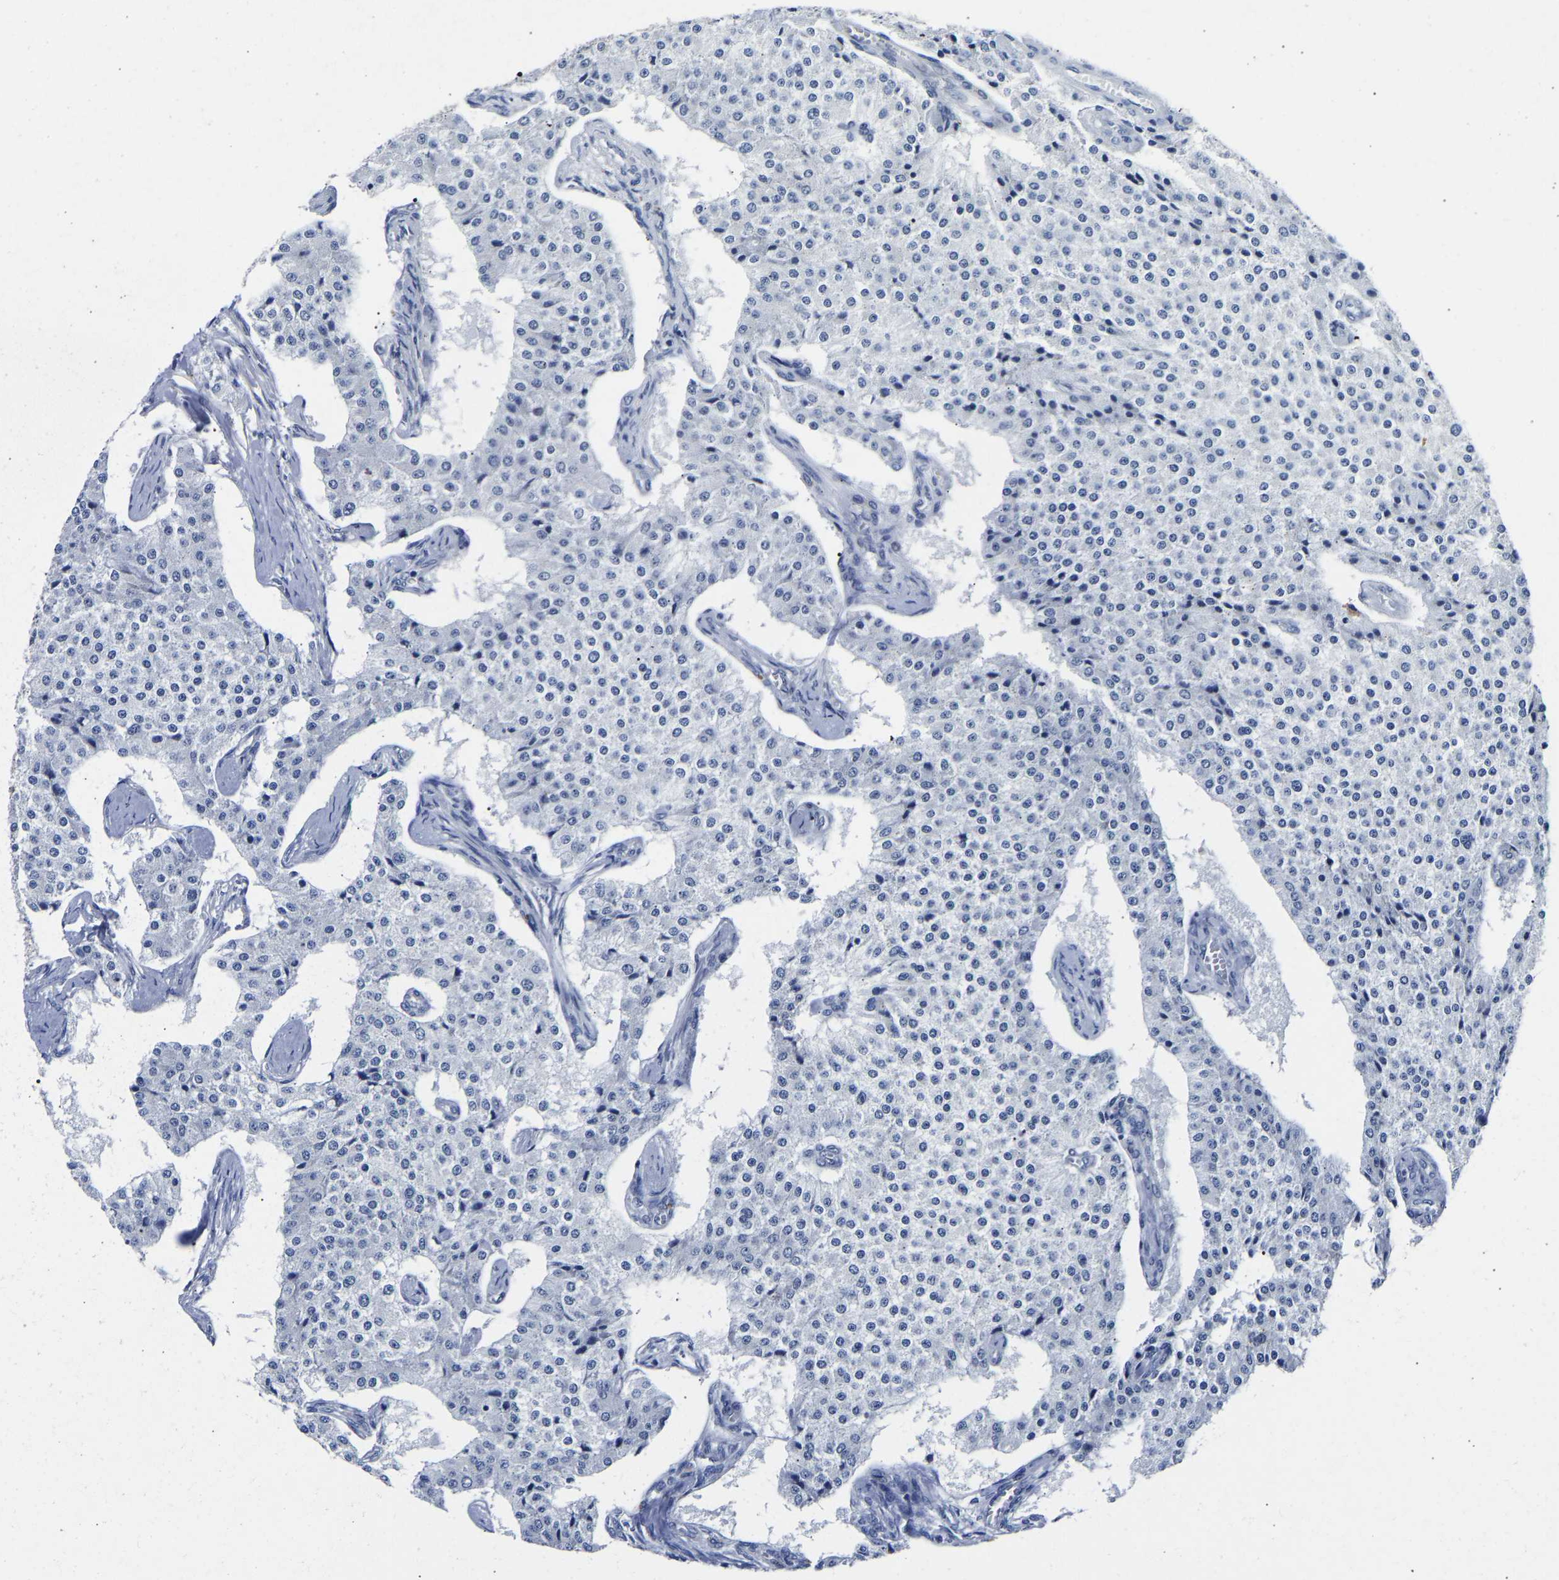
{"staining": {"intensity": "negative", "quantity": "none", "location": "none"}, "tissue": "carcinoid", "cell_type": "Tumor cells", "image_type": "cancer", "snomed": [{"axis": "morphology", "description": "Carcinoid, malignant, NOS"}, {"axis": "topography", "description": "Colon"}], "caption": "Immunohistochemistry (IHC) micrograph of carcinoid (malignant) stained for a protein (brown), which reveals no staining in tumor cells.", "gene": "CCDC6", "patient": {"sex": "female", "age": 52}}